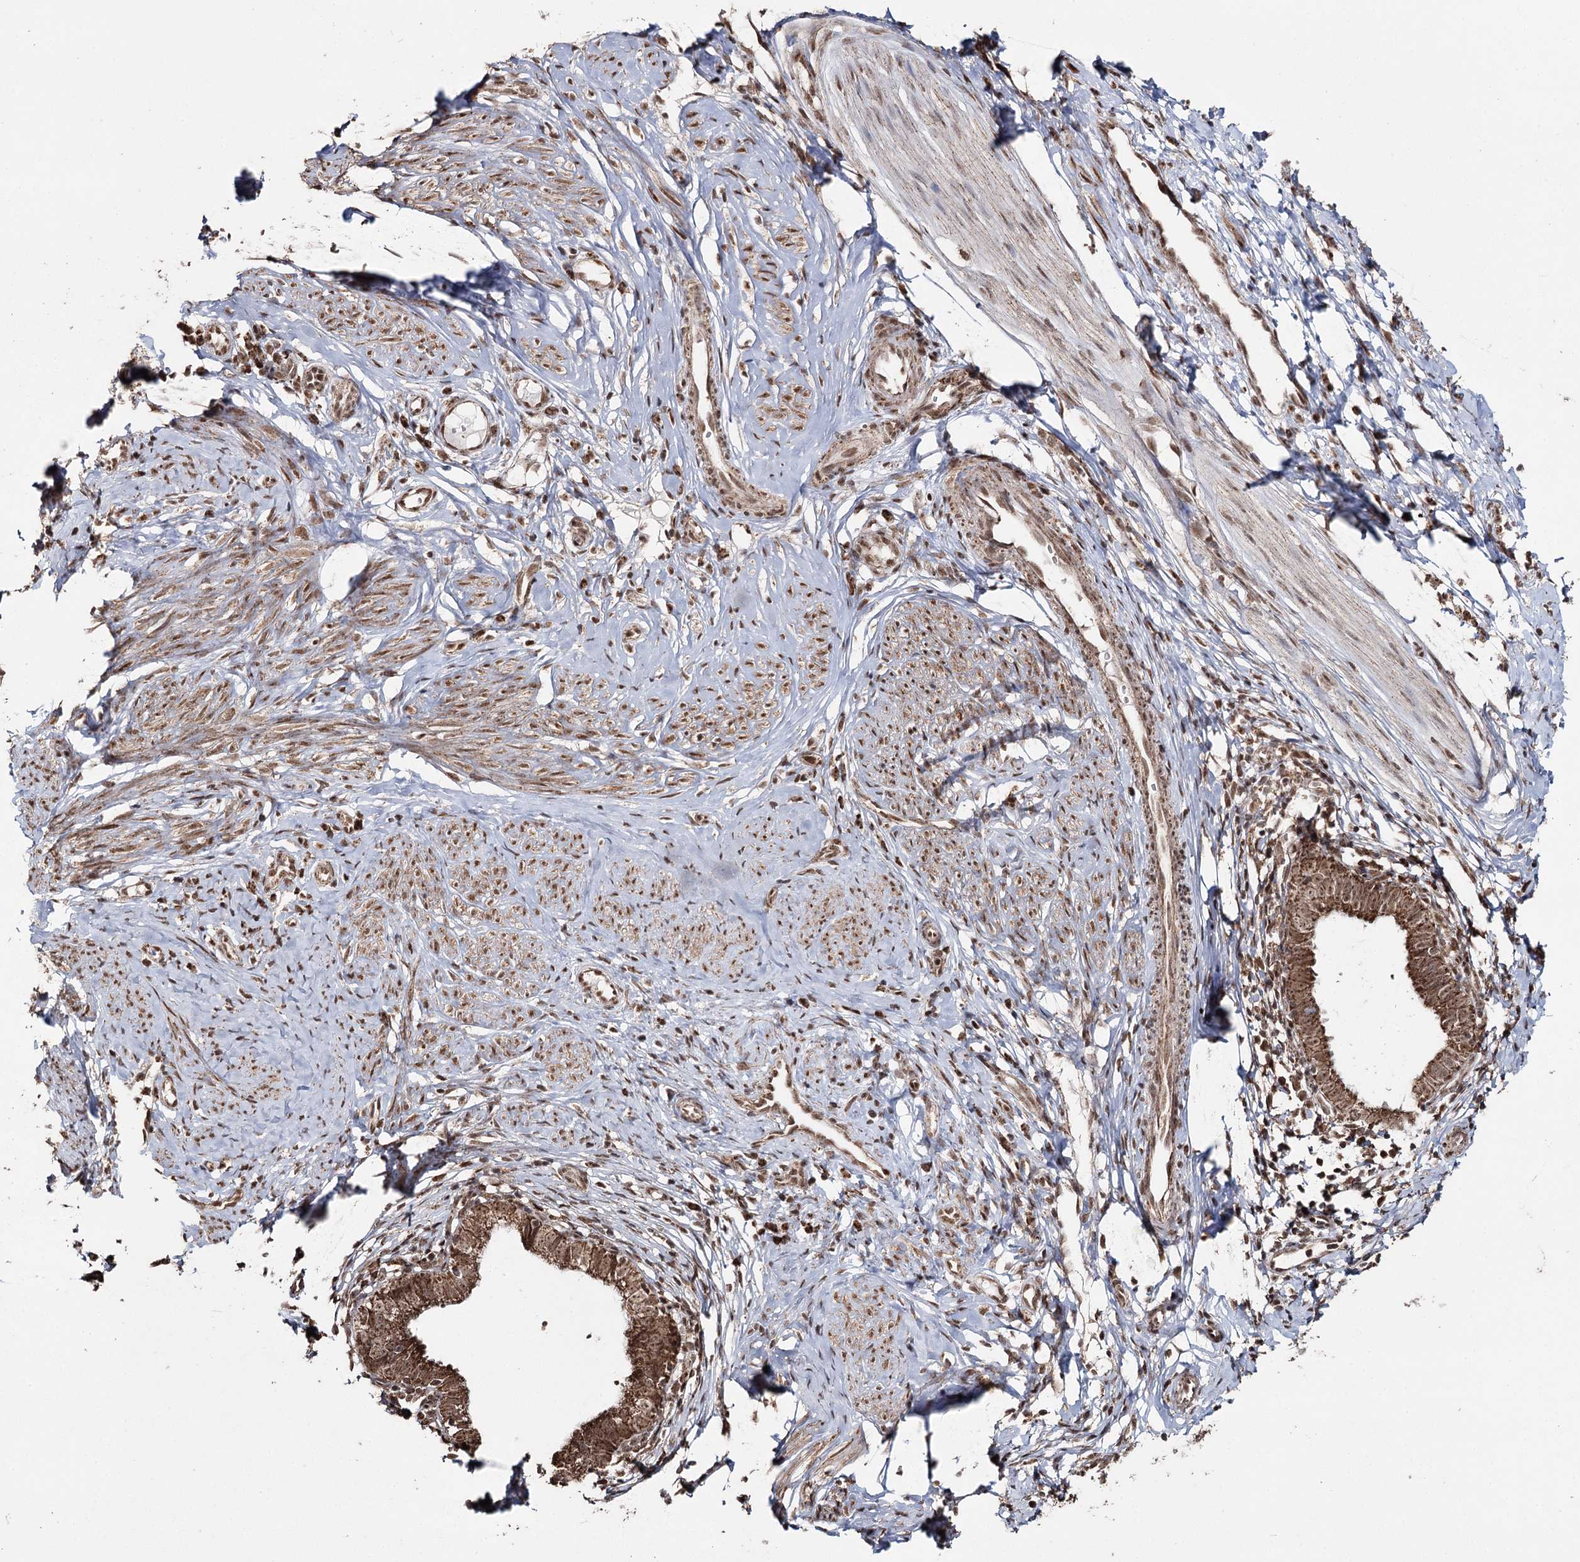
{"staining": {"intensity": "moderate", "quantity": ">75%", "location": "cytoplasmic/membranous,nuclear"}, "tissue": "cervical cancer", "cell_type": "Tumor cells", "image_type": "cancer", "snomed": [{"axis": "morphology", "description": "Adenocarcinoma, NOS"}, {"axis": "topography", "description": "Cervix"}], "caption": "Moderate cytoplasmic/membranous and nuclear protein expression is identified in approximately >75% of tumor cells in cervical cancer. Nuclei are stained in blue.", "gene": "PDHX", "patient": {"sex": "female", "age": 36}}